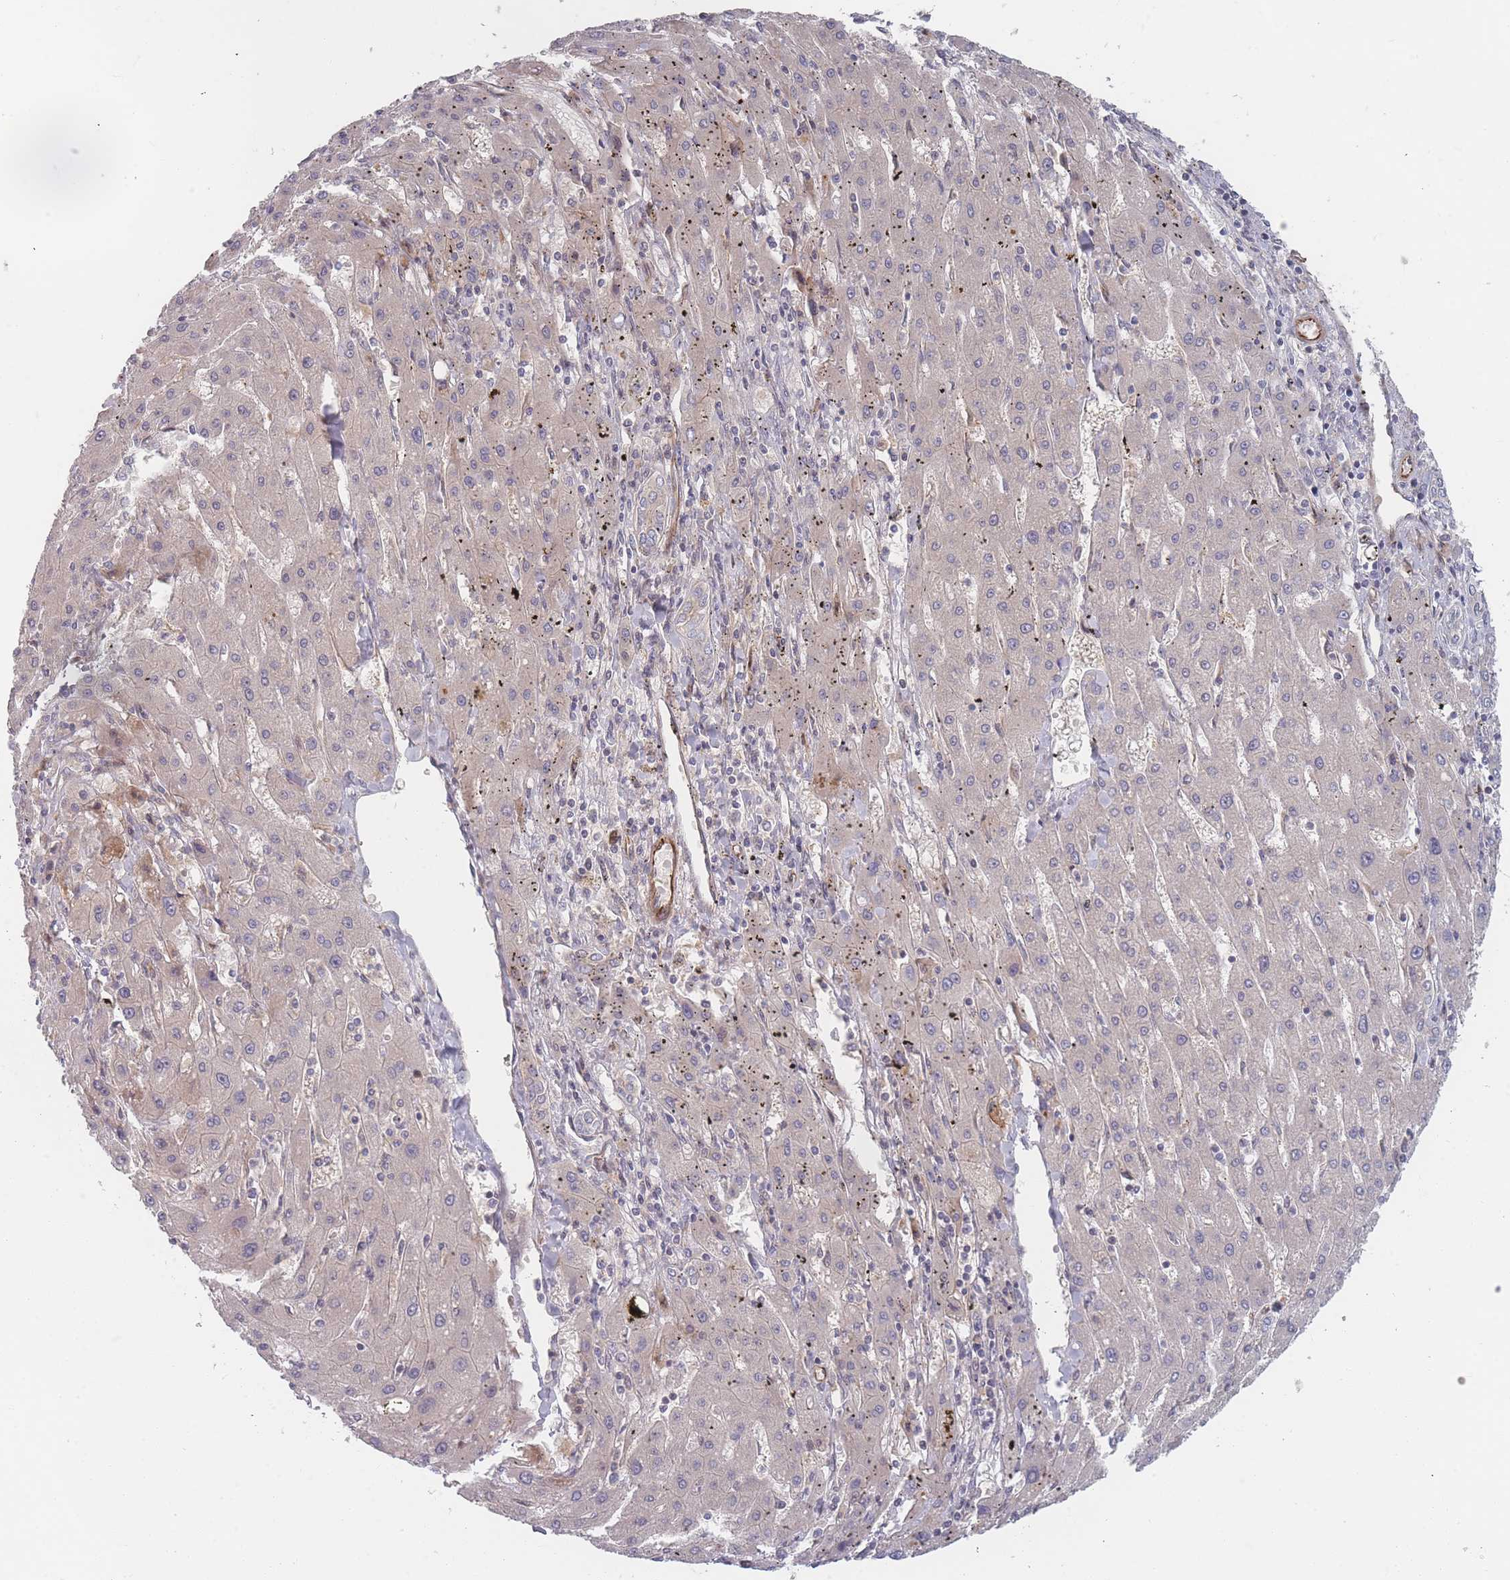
{"staining": {"intensity": "negative", "quantity": "none", "location": "none"}, "tissue": "liver cancer", "cell_type": "Tumor cells", "image_type": "cancer", "snomed": [{"axis": "morphology", "description": "Carcinoma, Hepatocellular, NOS"}, {"axis": "topography", "description": "Liver"}], "caption": "There is no significant positivity in tumor cells of hepatocellular carcinoma (liver).", "gene": "EEF1AKMT2", "patient": {"sex": "male", "age": 72}}